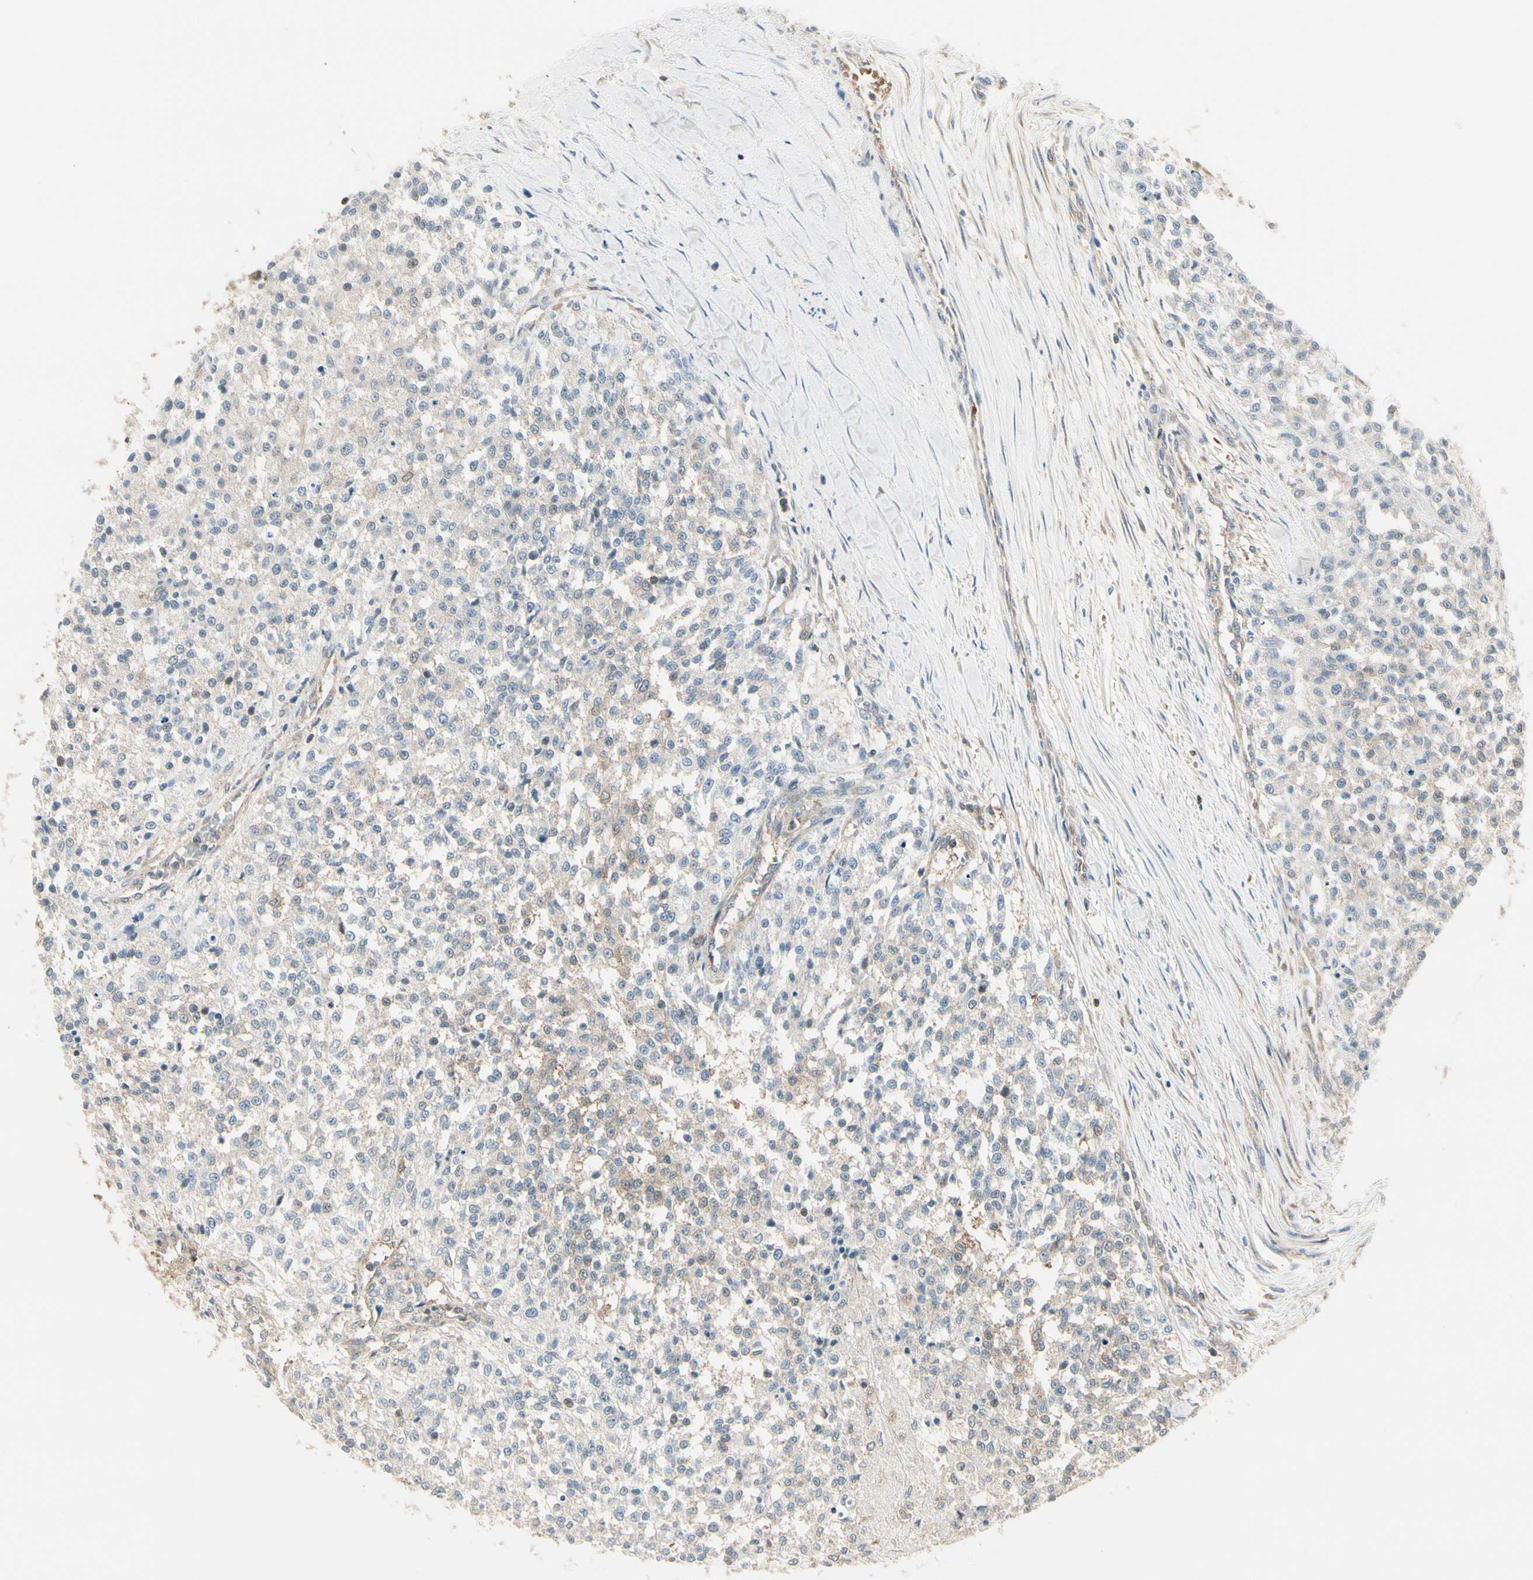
{"staining": {"intensity": "weak", "quantity": "<25%", "location": "cytoplasmic/membranous"}, "tissue": "testis cancer", "cell_type": "Tumor cells", "image_type": "cancer", "snomed": [{"axis": "morphology", "description": "Seminoma, NOS"}, {"axis": "topography", "description": "Testis"}], "caption": "Histopathology image shows no protein positivity in tumor cells of testis cancer (seminoma) tissue. The staining is performed using DAB (3,3'-diaminobenzidine) brown chromogen with nuclei counter-stained in using hematoxylin.", "gene": "OXSR1", "patient": {"sex": "male", "age": 59}}